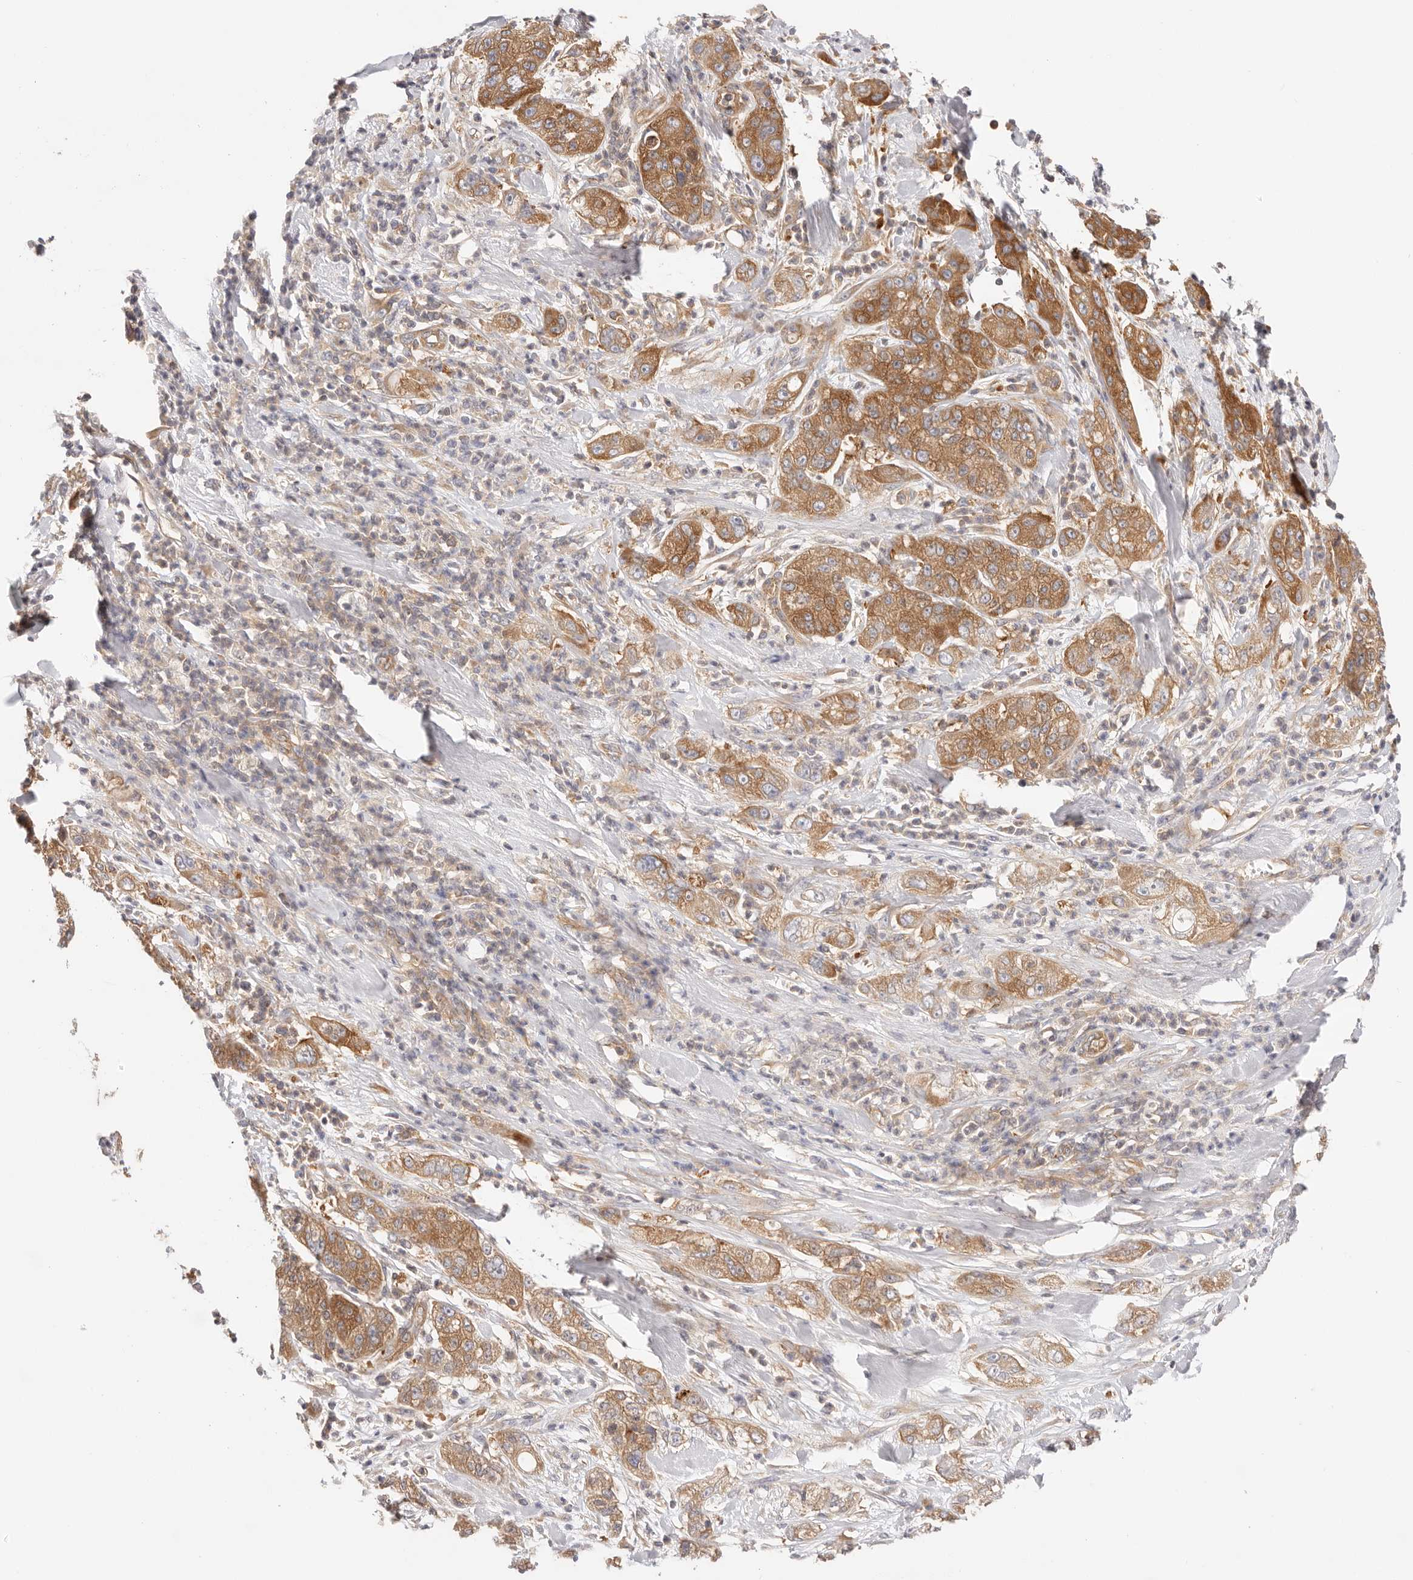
{"staining": {"intensity": "moderate", "quantity": ">75%", "location": "cytoplasmic/membranous"}, "tissue": "pancreatic cancer", "cell_type": "Tumor cells", "image_type": "cancer", "snomed": [{"axis": "morphology", "description": "Adenocarcinoma, NOS"}, {"axis": "topography", "description": "Pancreas"}], "caption": "A brown stain shows moderate cytoplasmic/membranous staining of a protein in human pancreatic cancer (adenocarcinoma) tumor cells.", "gene": "KCMF1", "patient": {"sex": "female", "age": 78}}